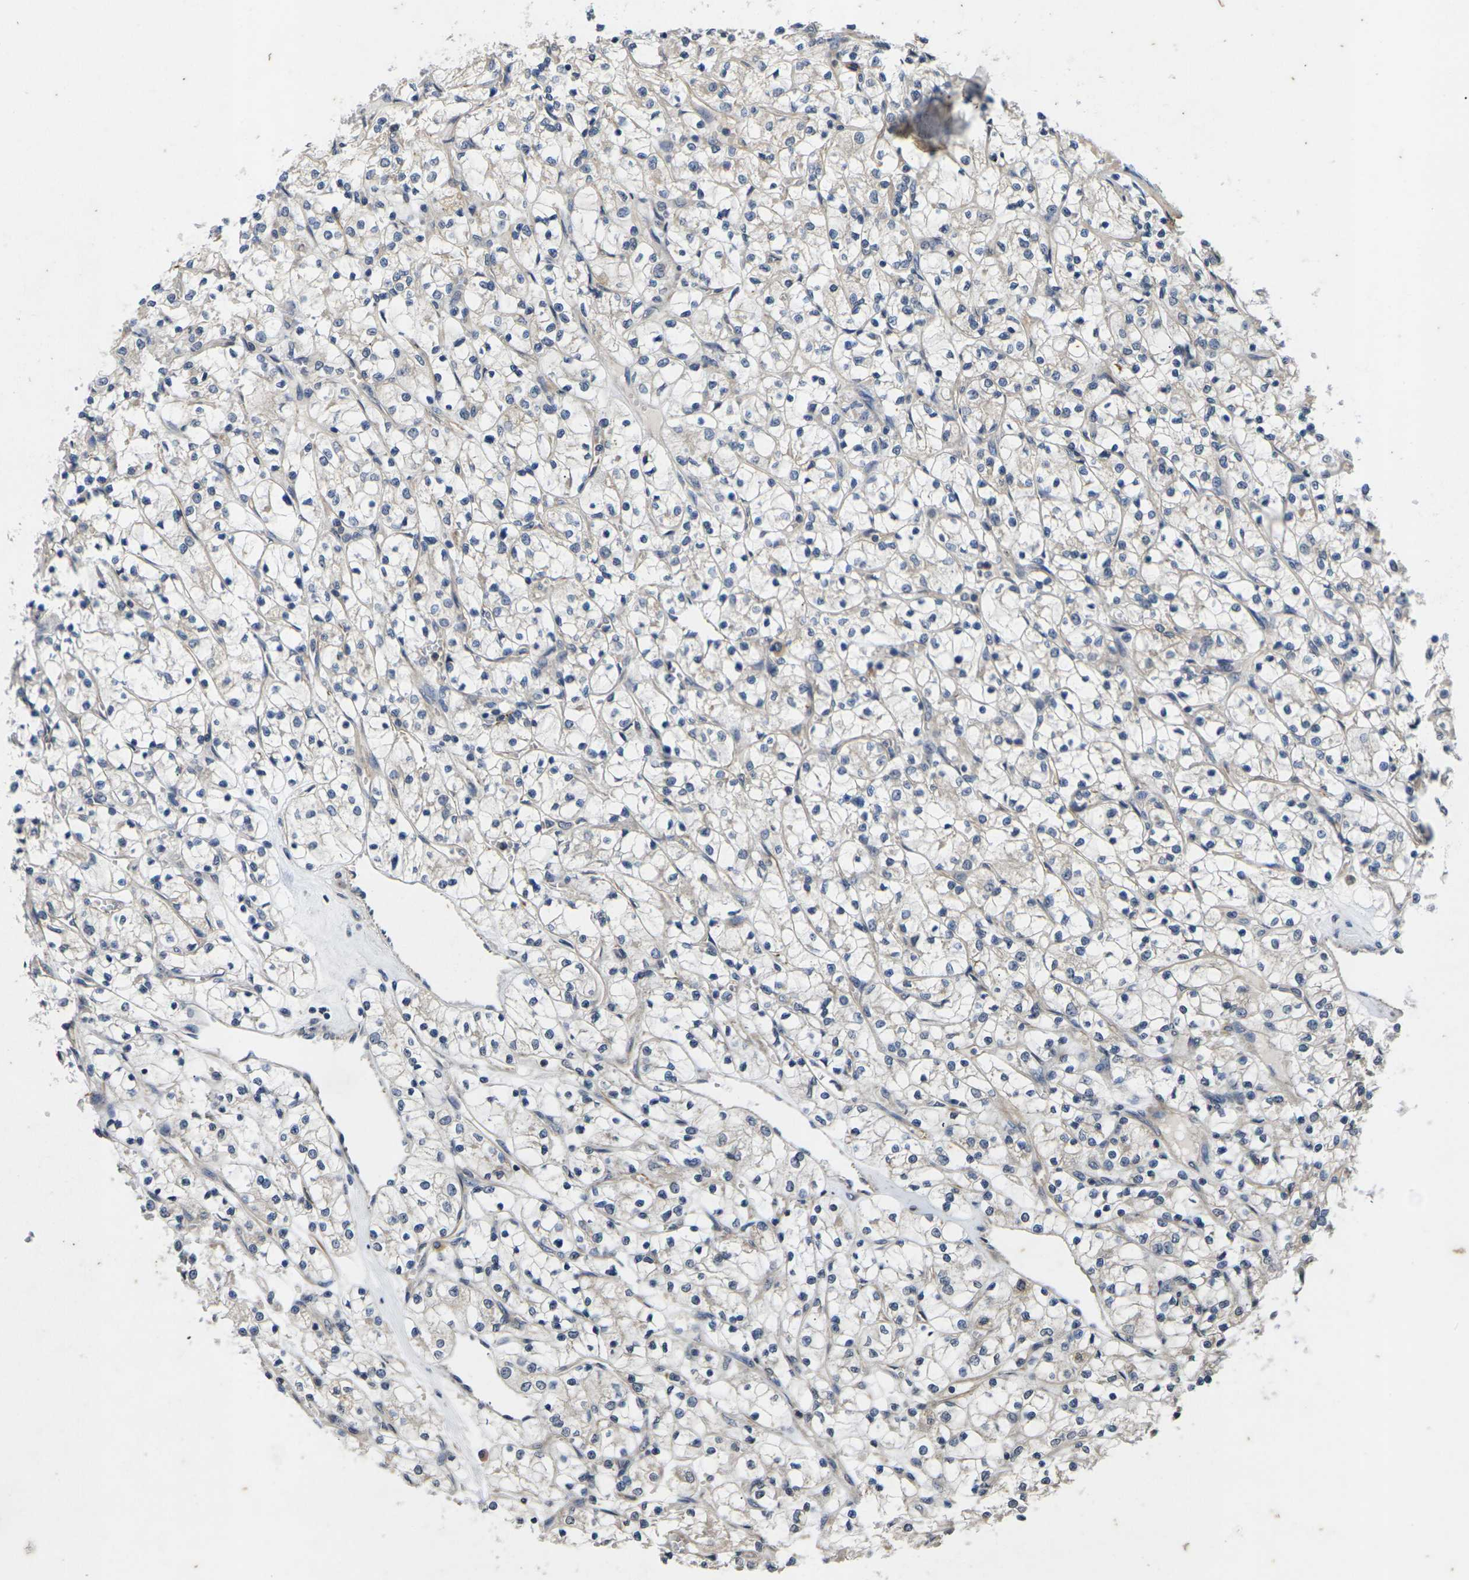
{"staining": {"intensity": "weak", "quantity": ">75%", "location": "cytoplasmic/membranous"}, "tissue": "renal cancer", "cell_type": "Tumor cells", "image_type": "cancer", "snomed": [{"axis": "morphology", "description": "Adenocarcinoma, NOS"}, {"axis": "topography", "description": "Kidney"}], "caption": "The image shows a brown stain indicating the presence of a protein in the cytoplasmic/membranous of tumor cells in renal adenocarcinoma.", "gene": "DKK2", "patient": {"sex": "female", "age": 69}}